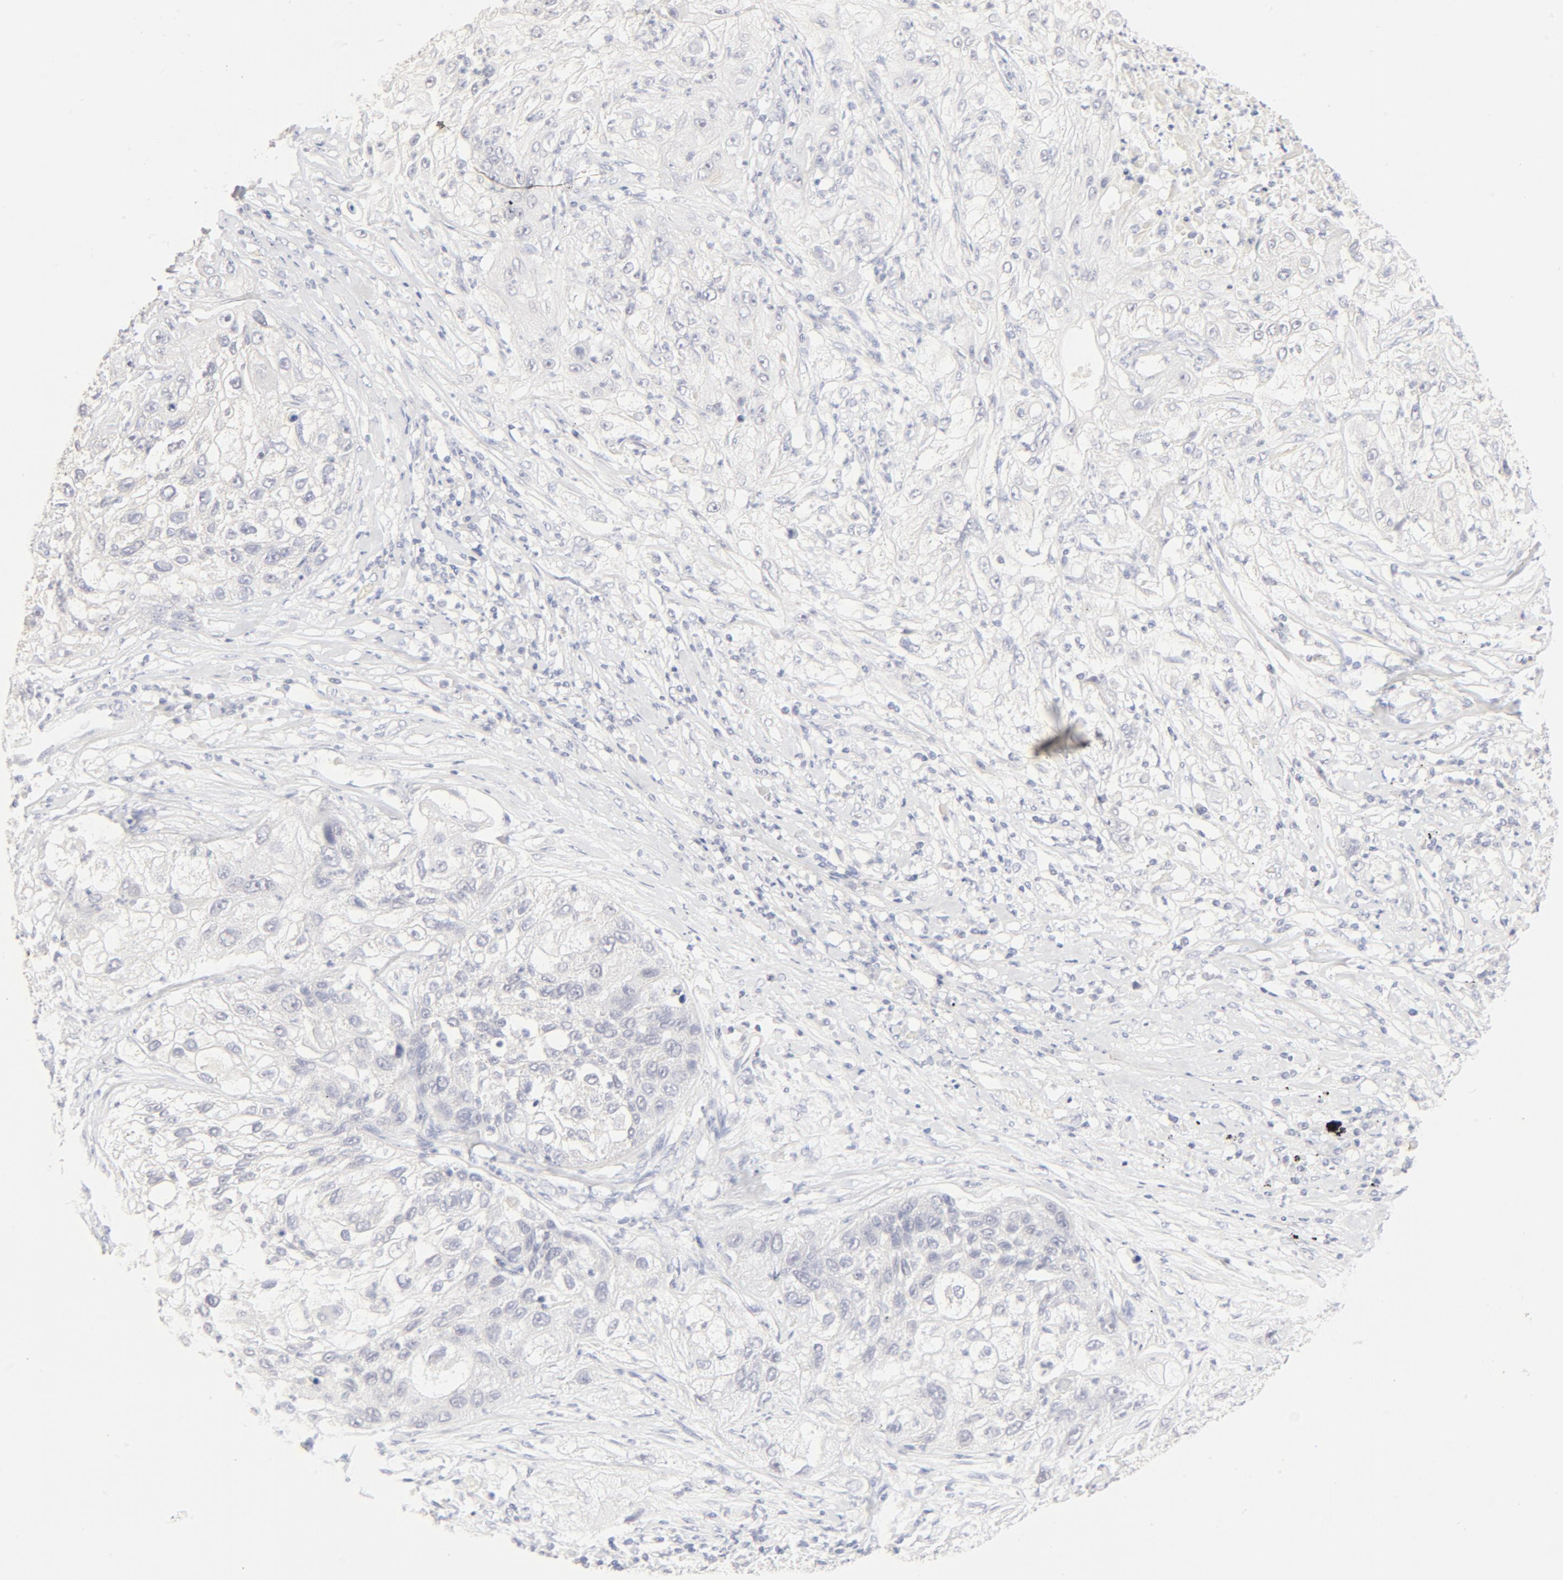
{"staining": {"intensity": "negative", "quantity": "none", "location": "none"}, "tissue": "lung cancer", "cell_type": "Tumor cells", "image_type": "cancer", "snomed": [{"axis": "morphology", "description": "Inflammation, NOS"}, {"axis": "morphology", "description": "Squamous cell carcinoma, NOS"}, {"axis": "topography", "description": "Lymph node"}, {"axis": "topography", "description": "Soft tissue"}, {"axis": "topography", "description": "Lung"}], "caption": "Tumor cells are negative for brown protein staining in lung squamous cell carcinoma.", "gene": "FCGBP", "patient": {"sex": "male", "age": 66}}